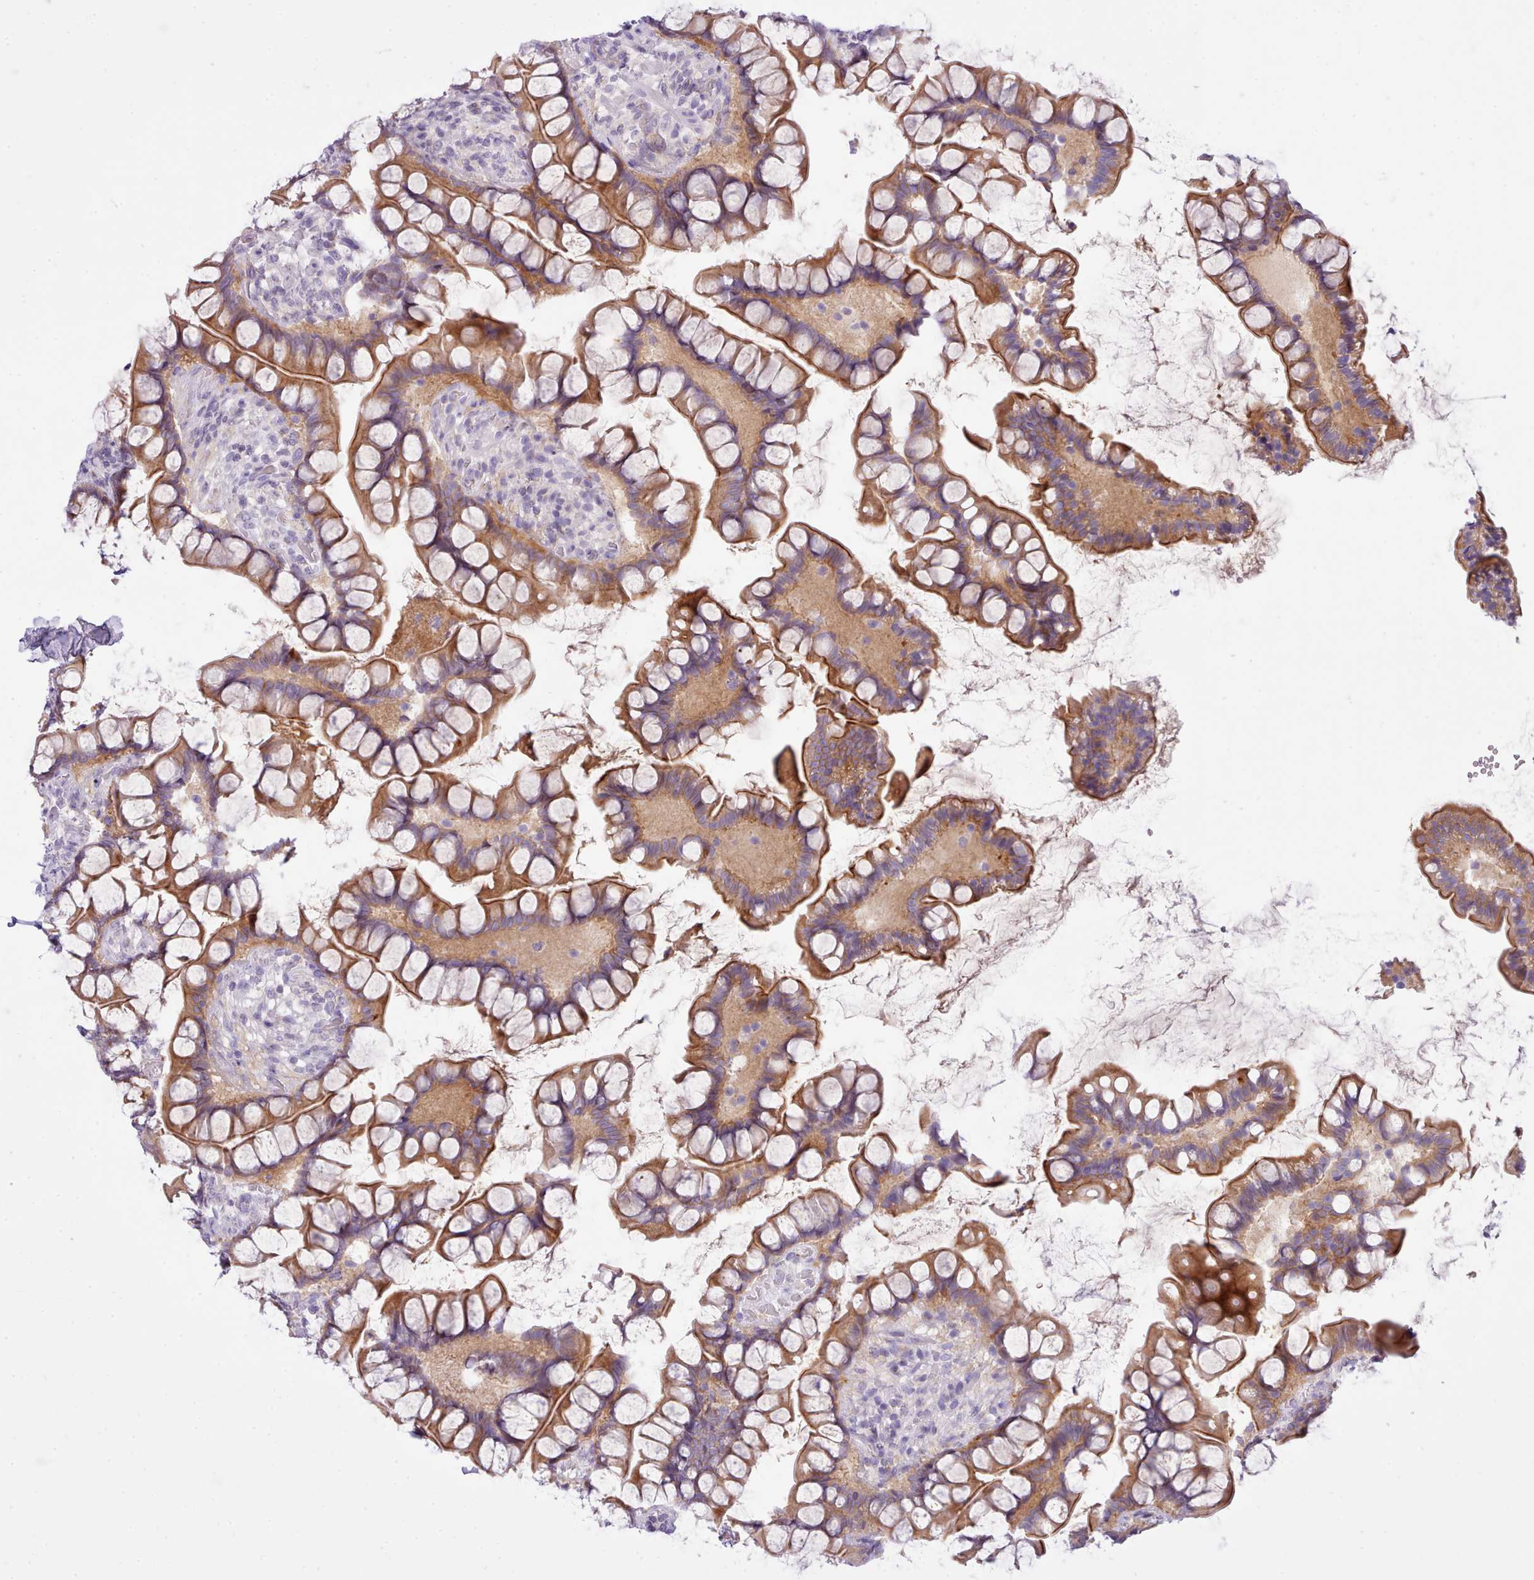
{"staining": {"intensity": "strong", "quantity": ">75%", "location": "cytoplasmic/membranous"}, "tissue": "small intestine", "cell_type": "Glandular cells", "image_type": "normal", "snomed": [{"axis": "morphology", "description": "Normal tissue, NOS"}, {"axis": "topography", "description": "Small intestine"}], "caption": "Protein staining of unremarkable small intestine shows strong cytoplasmic/membranous expression in about >75% of glandular cells.", "gene": "CYP2A13", "patient": {"sex": "male", "age": 70}}